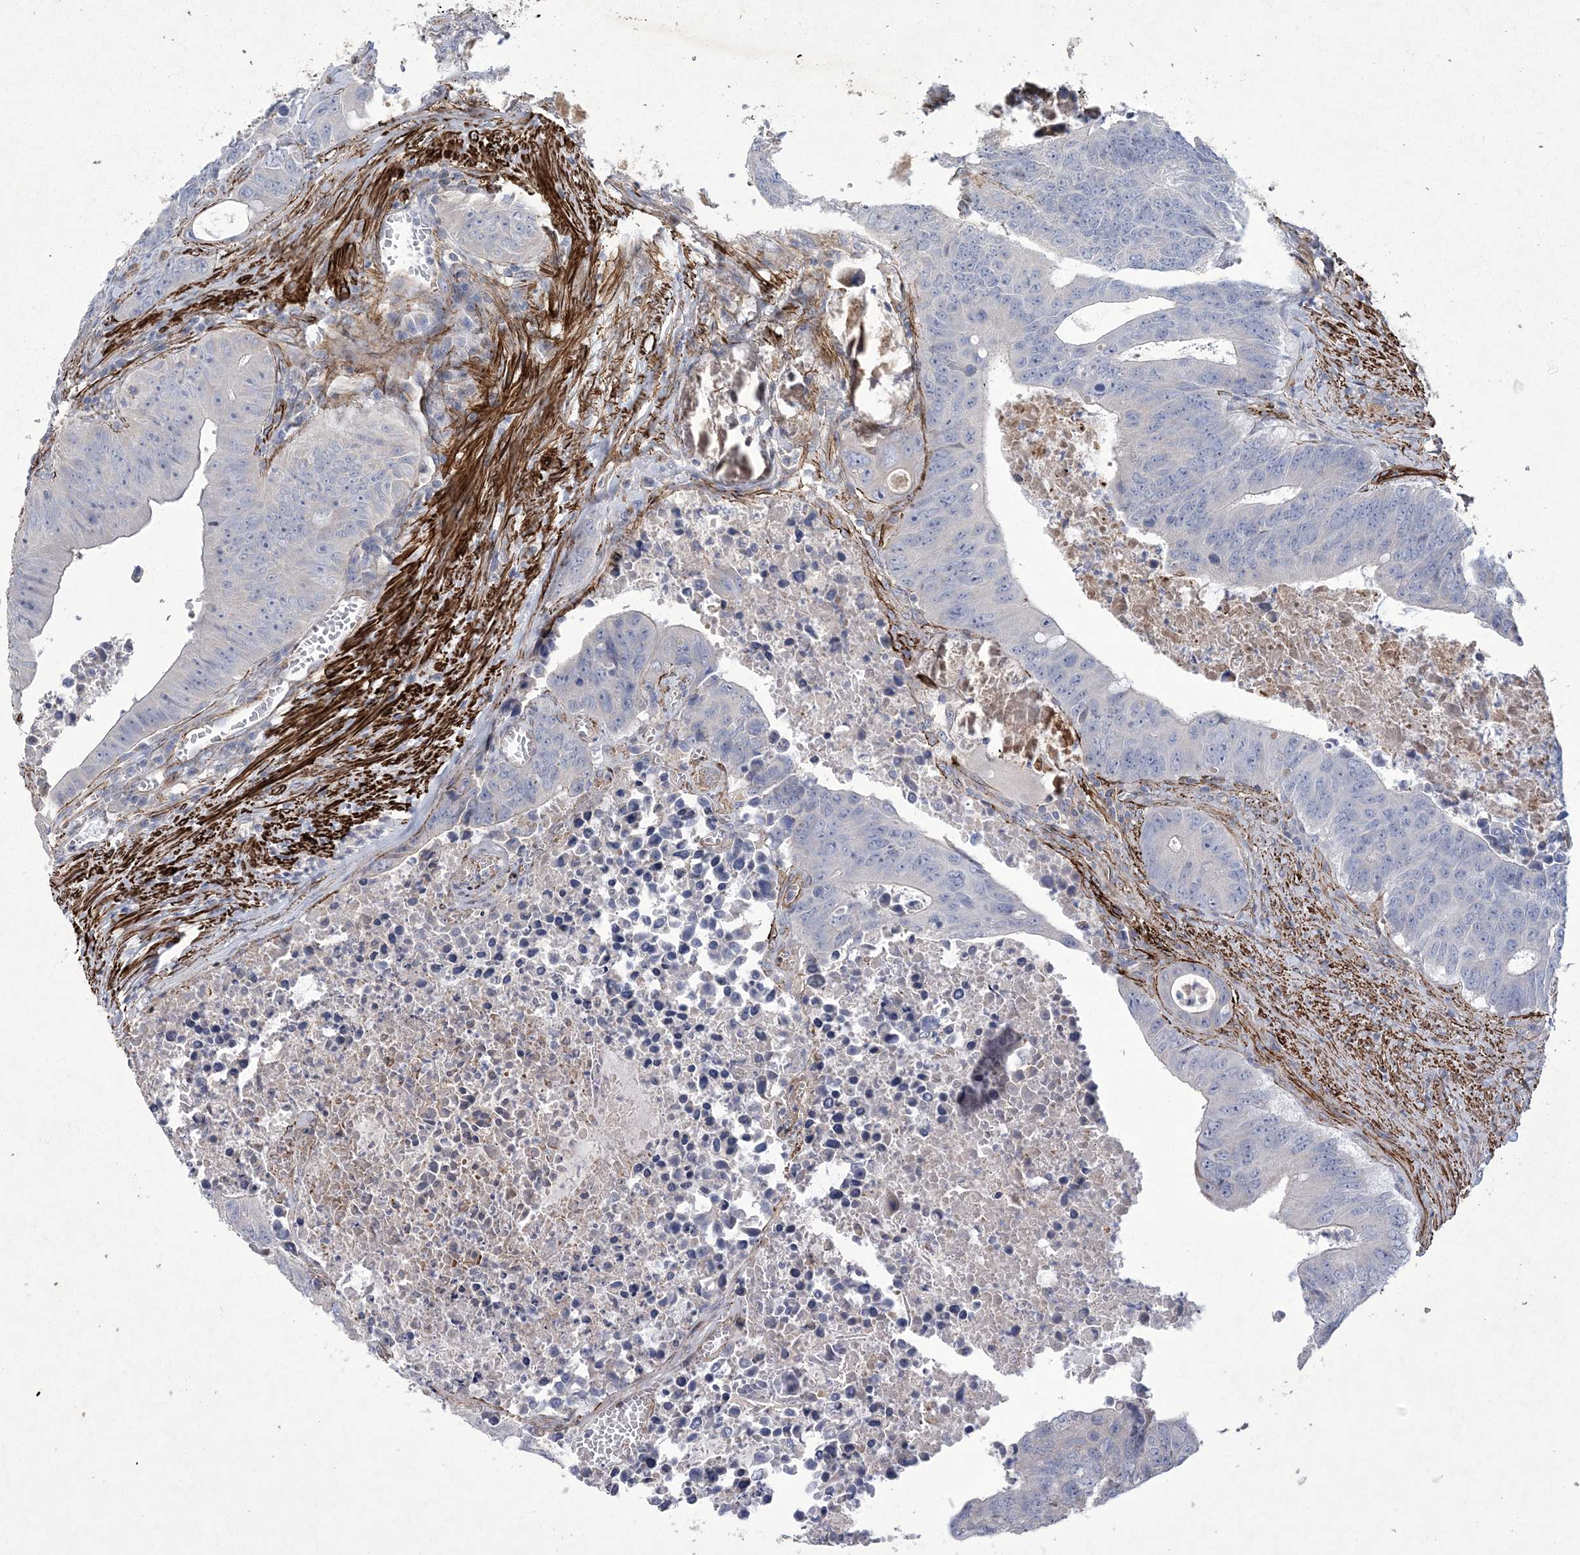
{"staining": {"intensity": "negative", "quantity": "none", "location": "none"}, "tissue": "colorectal cancer", "cell_type": "Tumor cells", "image_type": "cancer", "snomed": [{"axis": "morphology", "description": "Adenocarcinoma, NOS"}, {"axis": "topography", "description": "Colon"}], "caption": "Tumor cells are negative for brown protein staining in colorectal adenocarcinoma.", "gene": "ARSJ", "patient": {"sex": "male", "age": 87}}